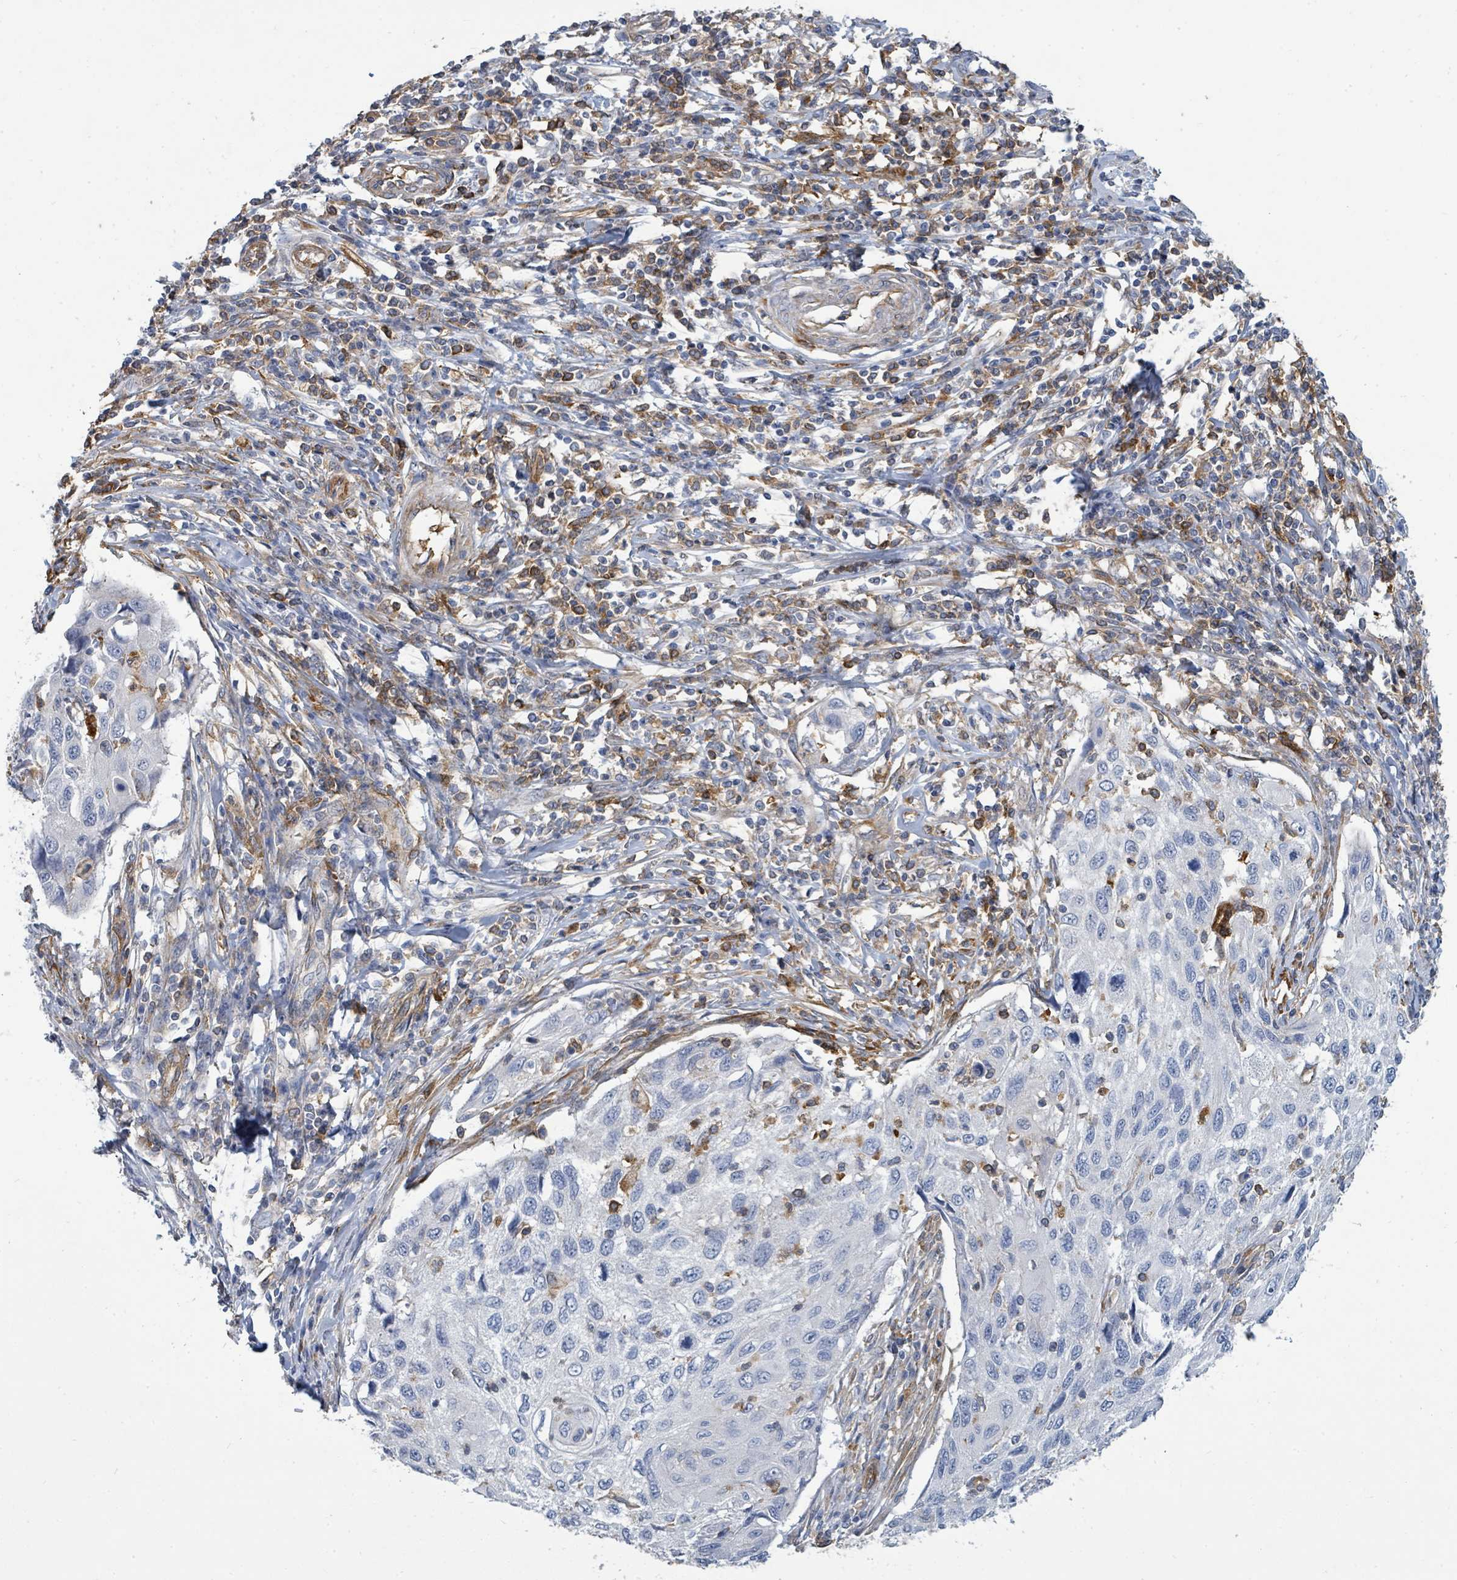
{"staining": {"intensity": "negative", "quantity": "none", "location": "none"}, "tissue": "cervical cancer", "cell_type": "Tumor cells", "image_type": "cancer", "snomed": [{"axis": "morphology", "description": "Squamous cell carcinoma, NOS"}, {"axis": "topography", "description": "Cervix"}], "caption": "High power microscopy photomicrograph of an IHC photomicrograph of cervical cancer (squamous cell carcinoma), revealing no significant expression in tumor cells.", "gene": "IFIT1", "patient": {"sex": "female", "age": 70}}